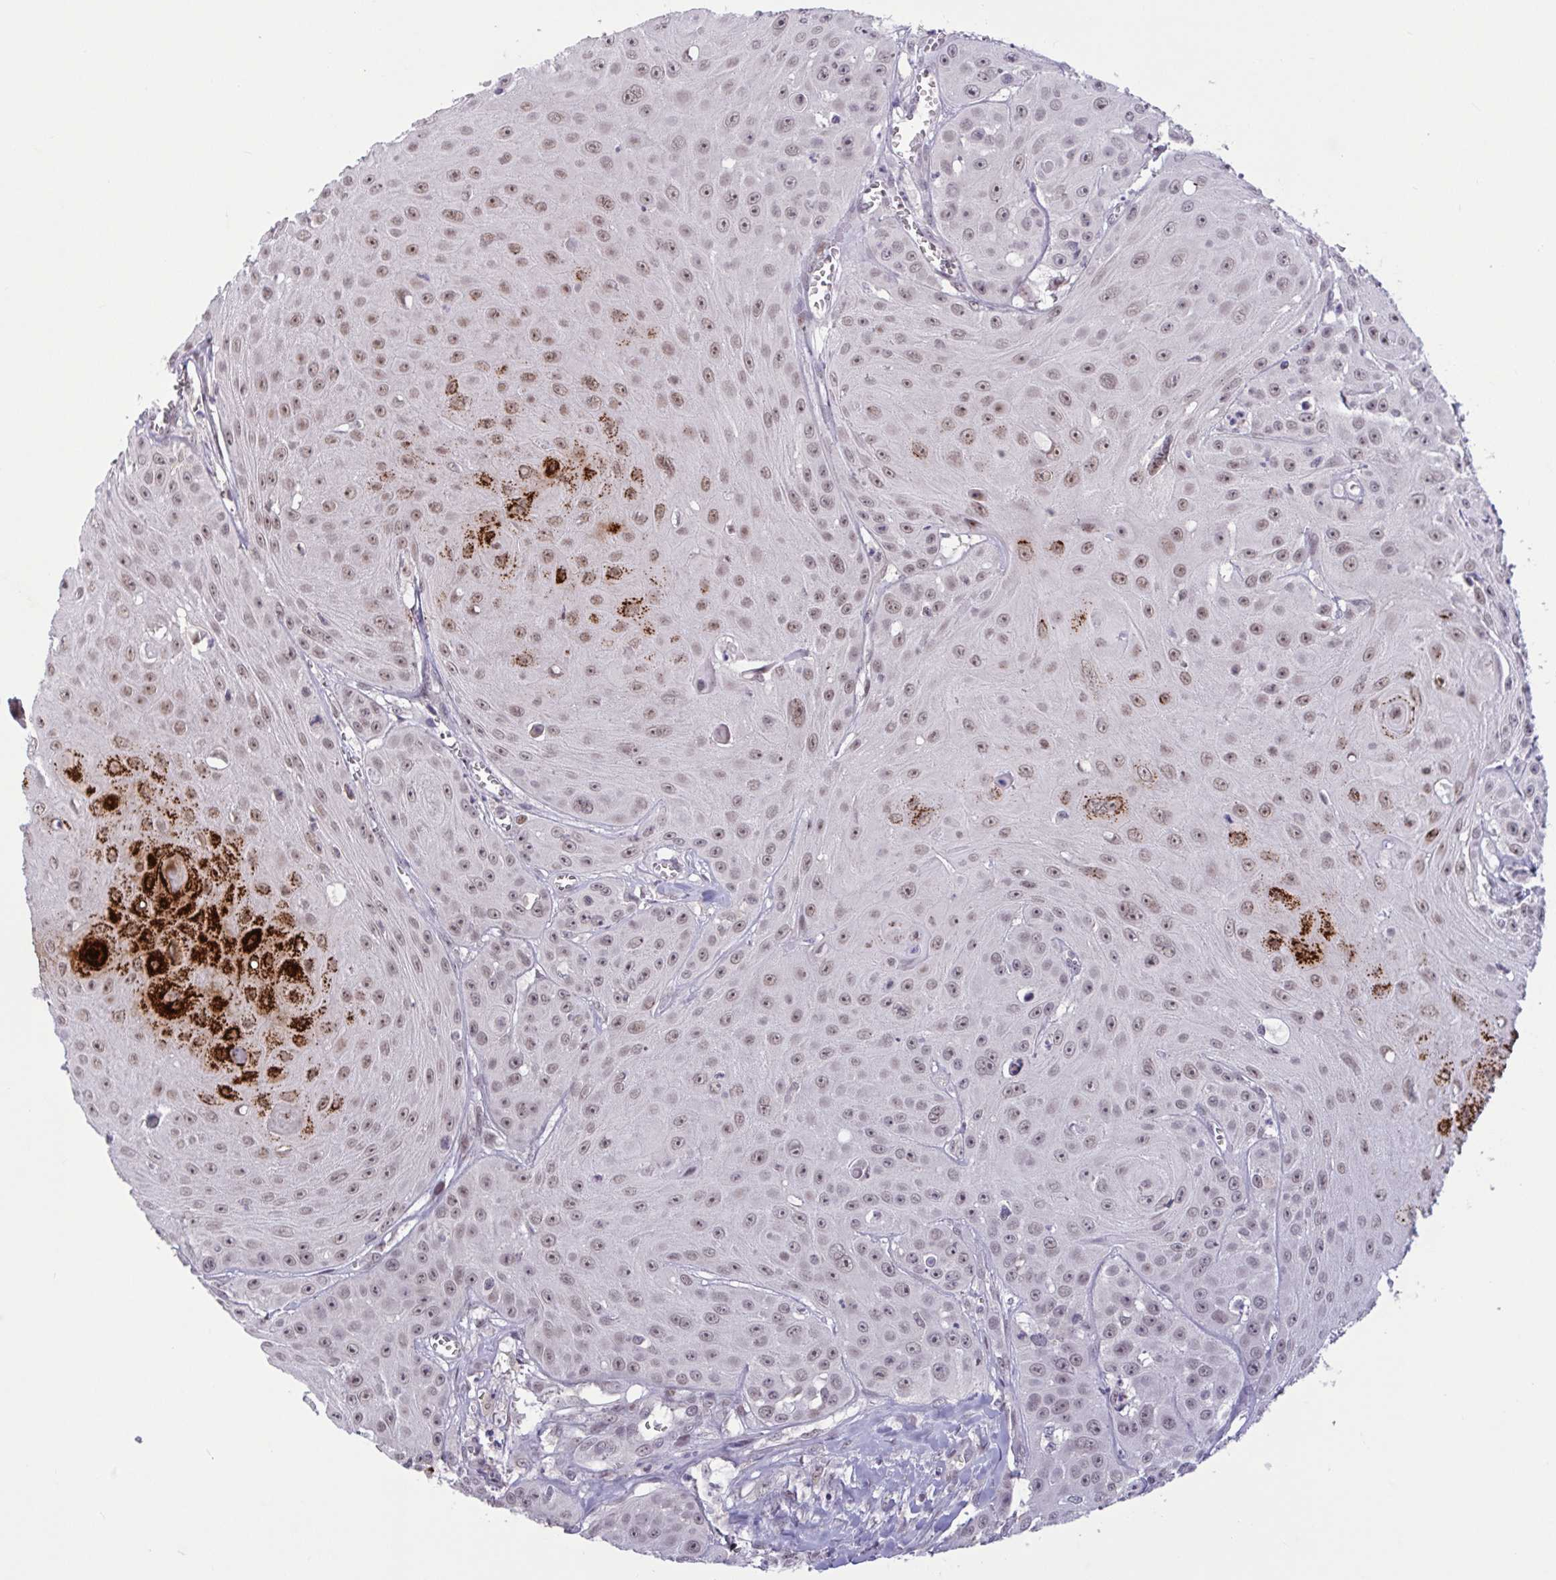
{"staining": {"intensity": "strong", "quantity": "<25%", "location": "cytoplasmic/membranous,nuclear"}, "tissue": "head and neck cancer", "cell_type": "Tumor cells", "image_type": "cancer", "snomed": [{"axis": "morphology", "description": "Squamous cell carcinoma, NOS"}, {"axis": "topography", "description": "Oral tissue"}, {"axis": "topography", "description": "Head-Neck"}], "caption": "Approximately <25% of tumor cells in human squamous cell carcinoma (head and neck) exhibit strong cytoplasmic/membranous and nuclear protein expression as visualized by brown immunohistochemical staining.", "gene": "ZNF414", "patient": {"sex": "male", "age": 81}}